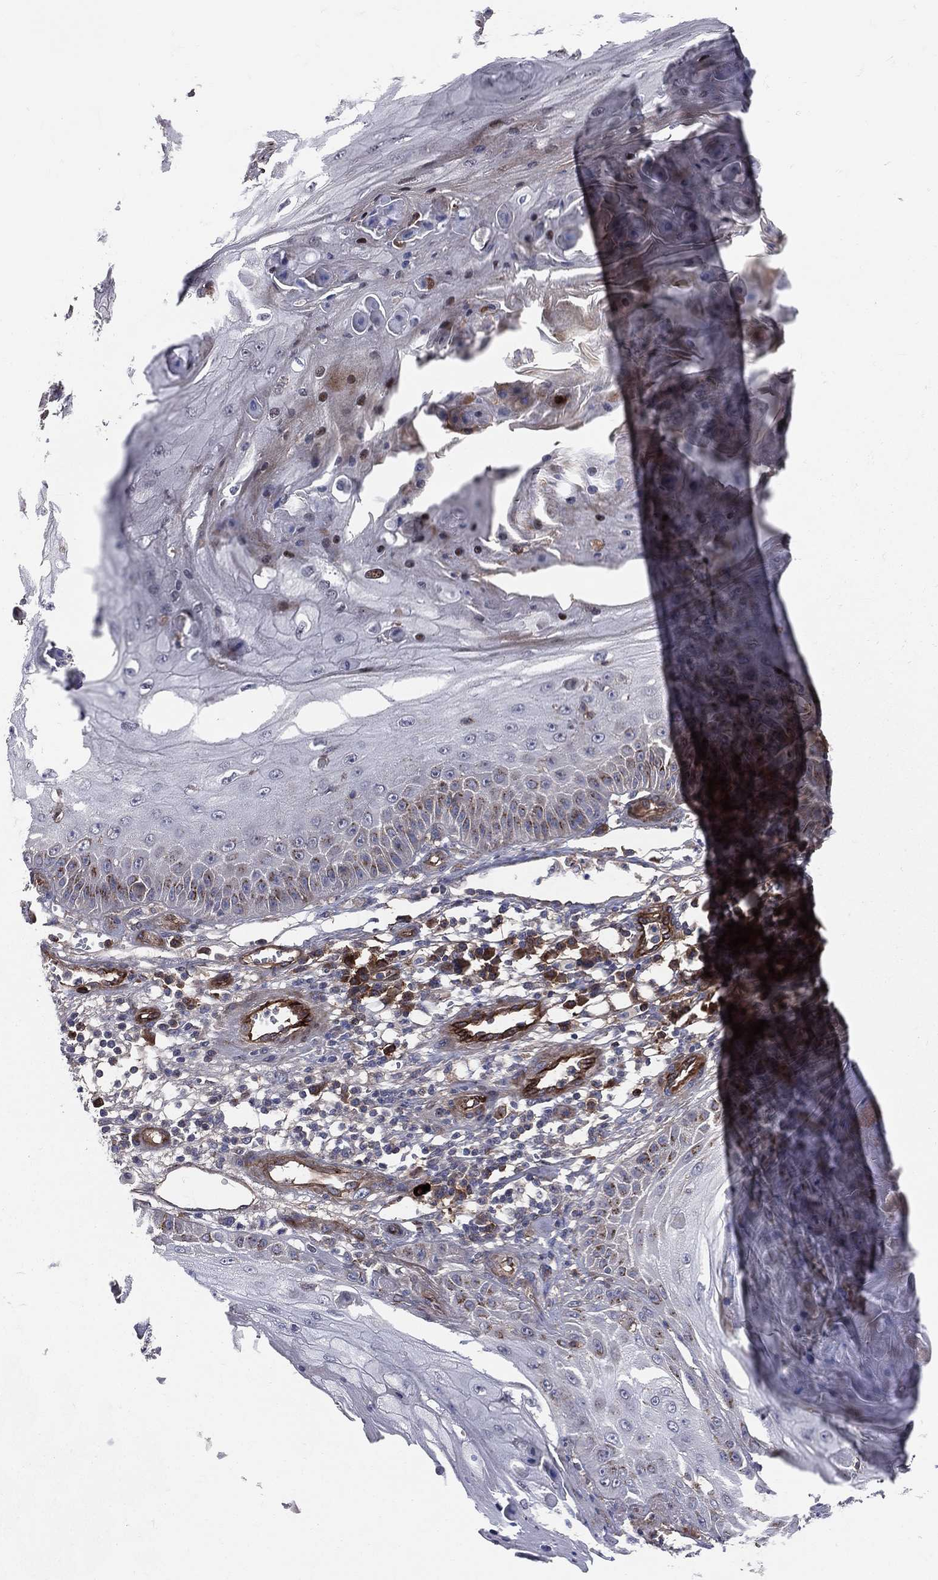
{"staining": {"intensity": "moderate", "quantity": "<25%", "location": "cytoplasmic/membranous"}, "tissue": "skin cancer", "cell_type": "Tumor cells", "image_type": "cancer", "snomed": [{"axis": "morphology", "description": "Squamous cell carcinoma, NOS"}, {"axis": "topography", "description": "Skin"}], "caption": "This is a micrograph of immunohistochemistry (IHC) staining of skin cancer (squamous cell carcinoma), which shows moderate staining in the cytoplasmic/membranous of tumor cells.", "gene": "ENTPD1", "patient": {"sex": "male", "age": 70}}